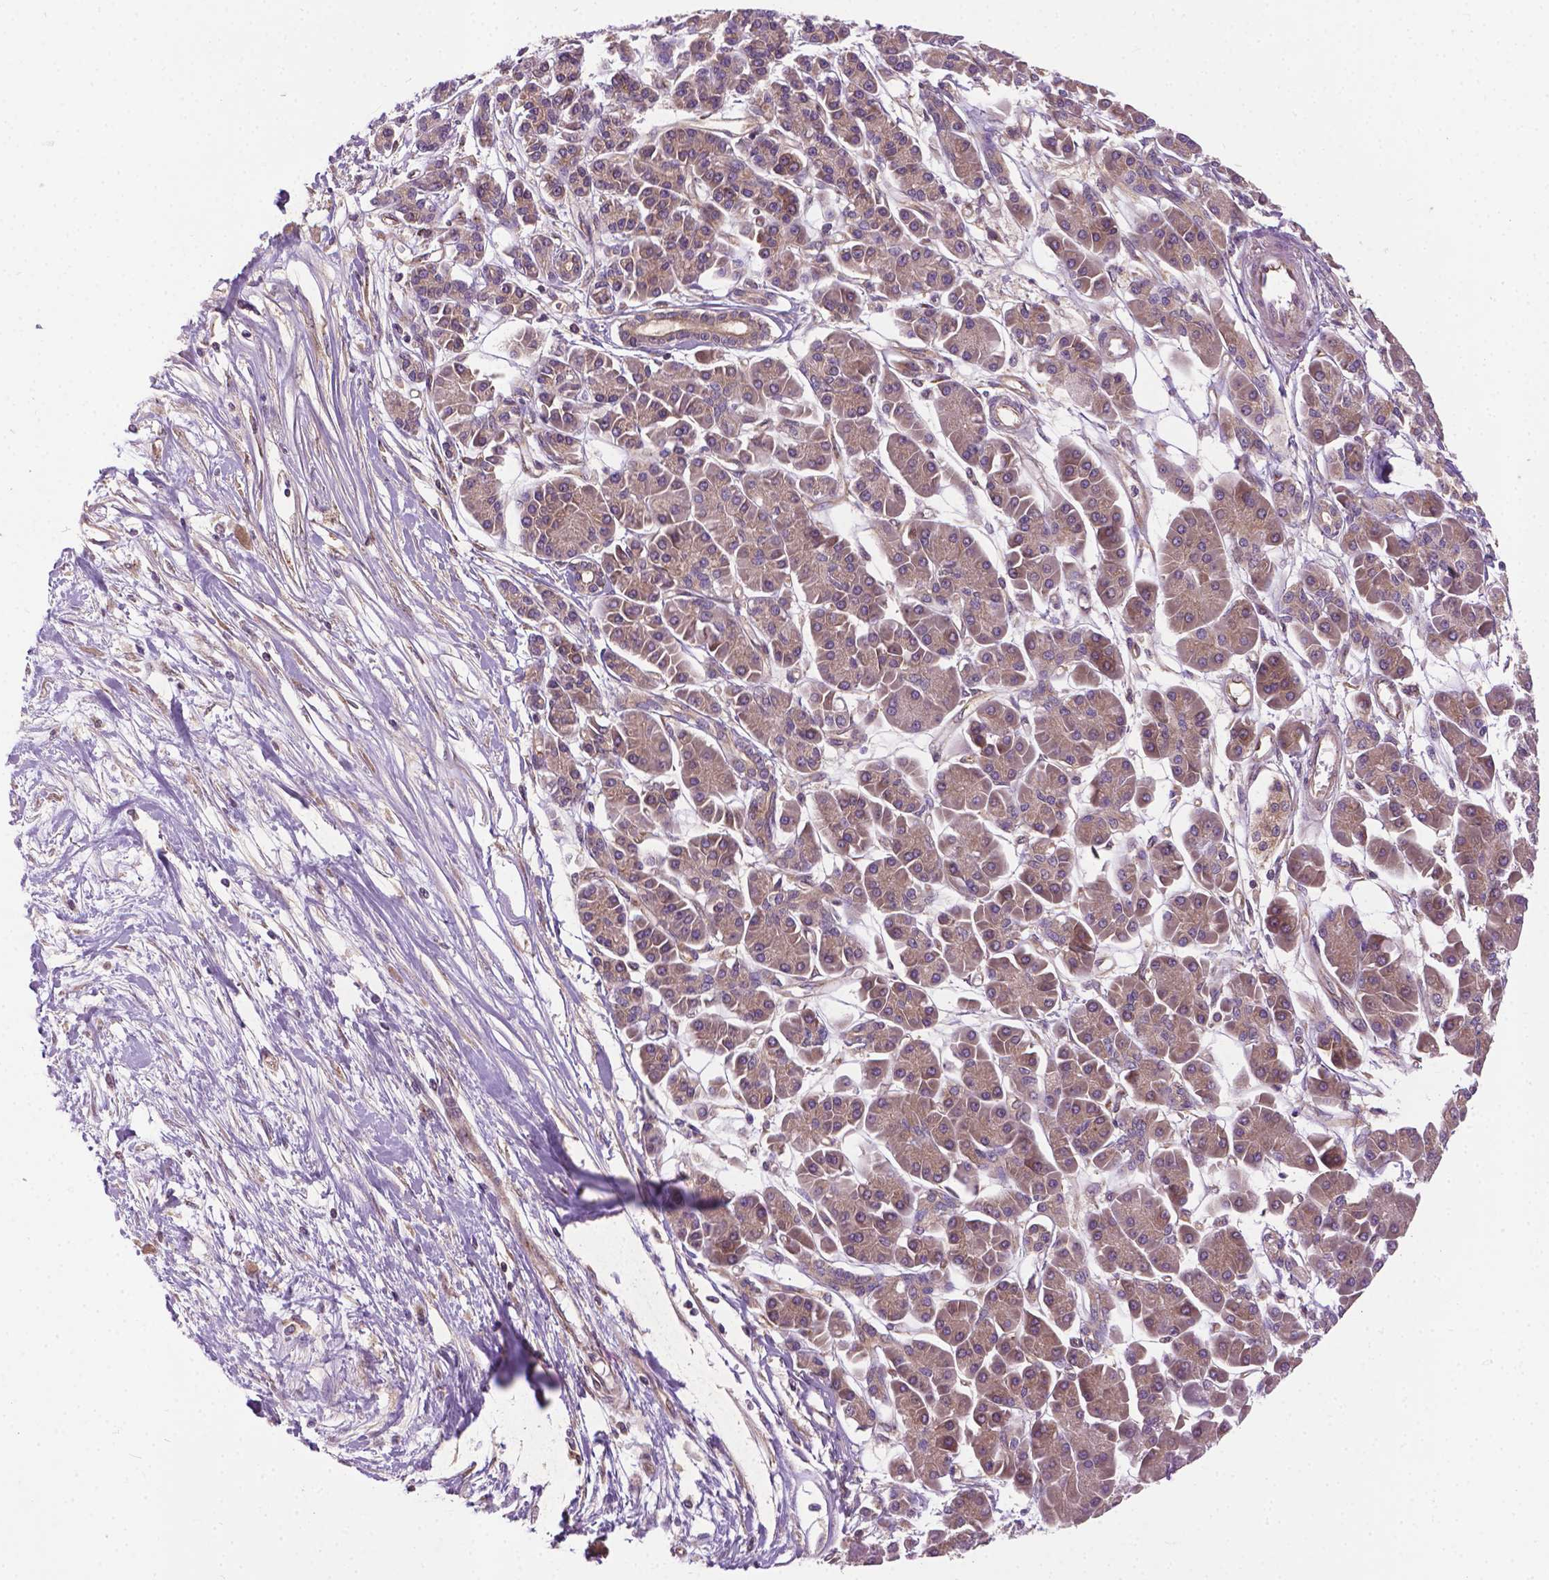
{"staining": {"intensity": "weak", "quantity": ">75%", "location": "cytoplasmic/membranous"}, "tissue": "pancreatic cancer", "cell_type": "Tumor cells", "image_type": "cancer", "snomed": [{"axis": "morphology", "description": "Adenocarcinoma, NOS"}, {"axis": "topography", "description": "Pancreas"}], "caption": "IHC of human adenocarcinoma (pancreatic) shows low levels of weak cytoplasmic/membranous positivity in approximately >75% of tumor cells.", "gene": "MZT1", "patient": {"sex": "female", "age": 77}}